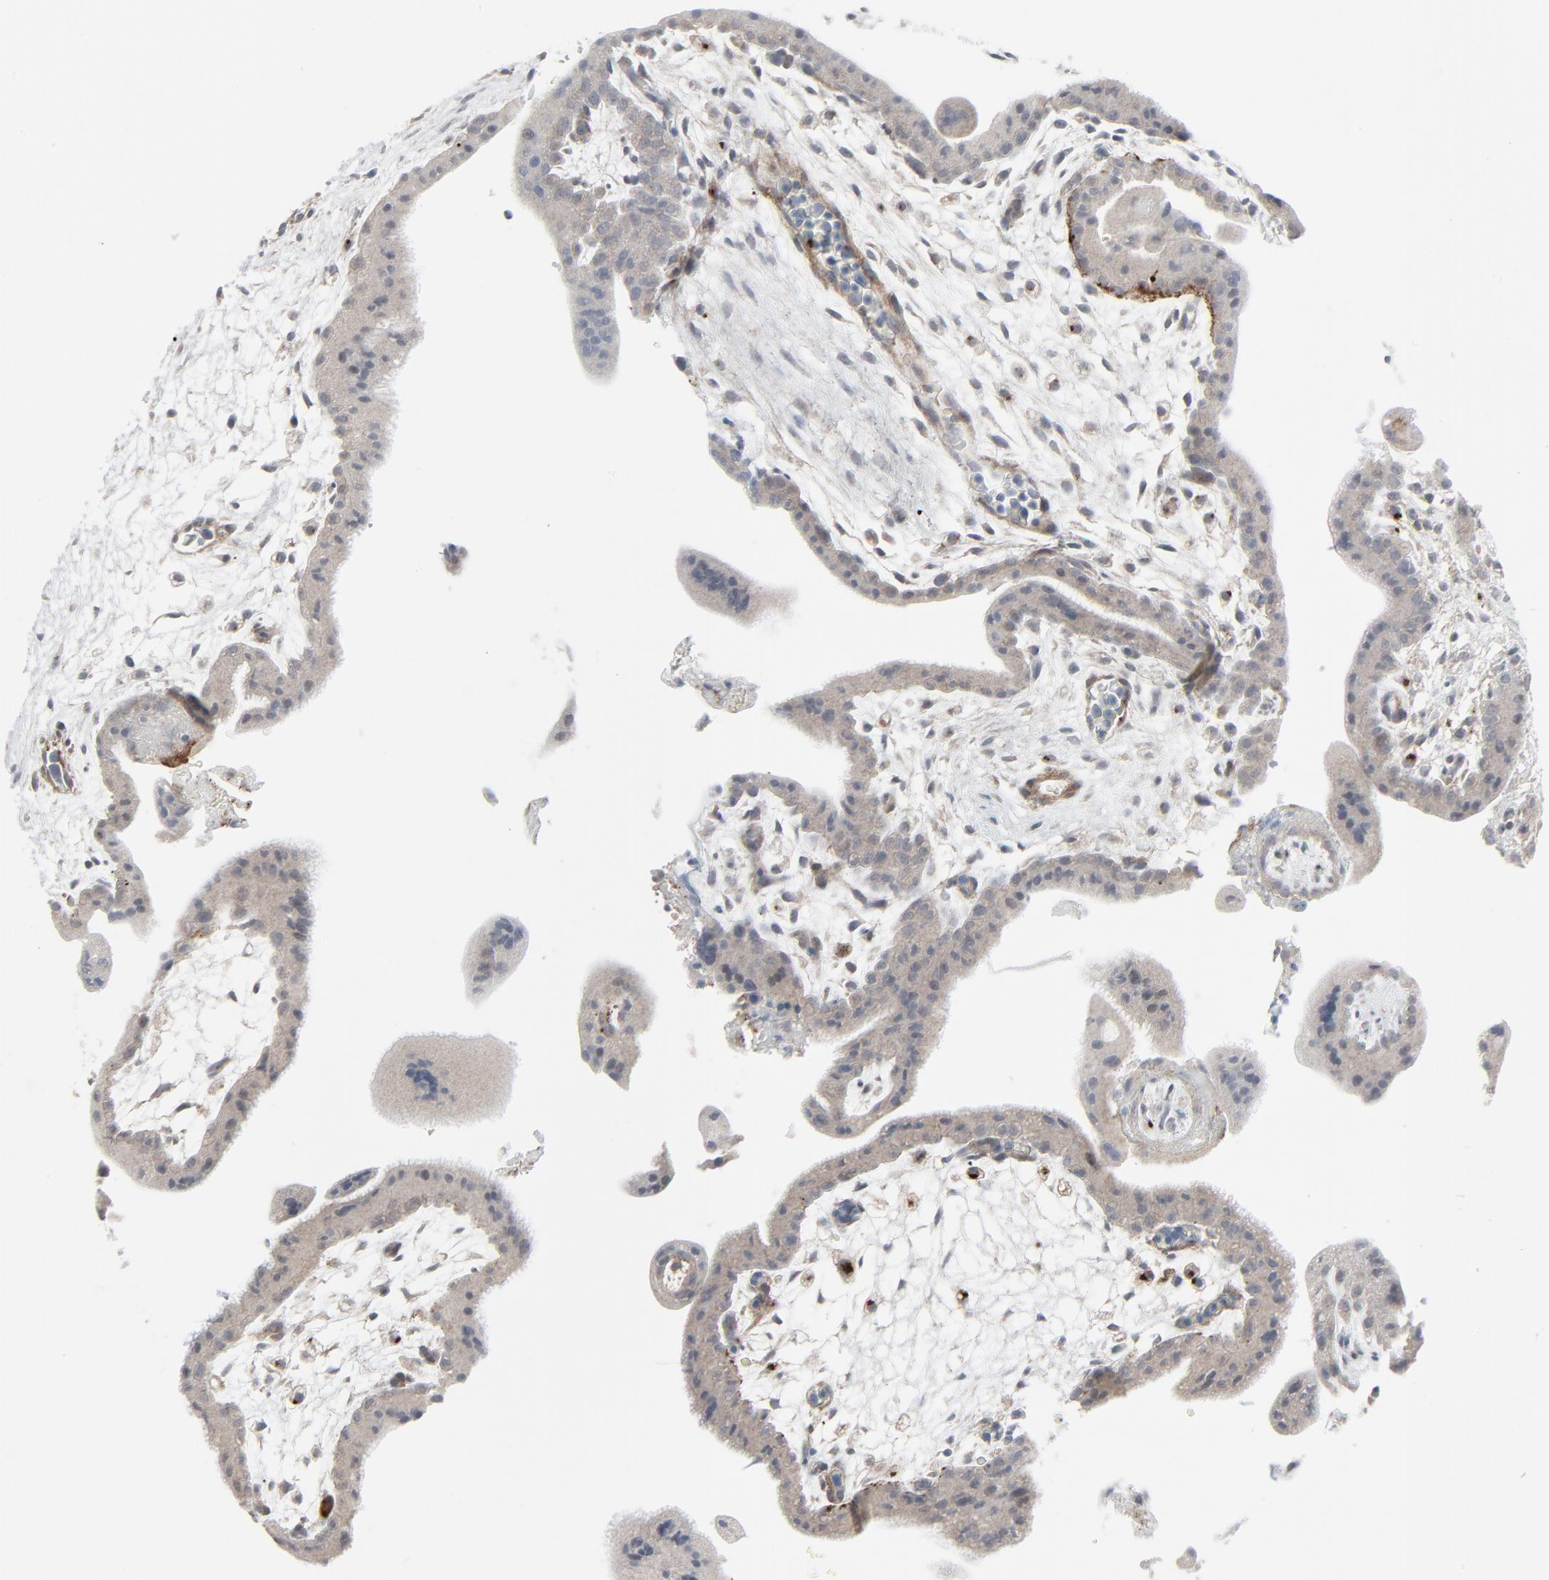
{"staining": {"intensity": "weak", "quantity": ">75%", "location": "cytoplasmic/membranous"}, "tissue": "placenta", "cell_type": "Trophoblastic cells", "image_type": "normal", "snomed": [{"axis": "morphology", "description": "Normal tissue, NOS"}, {"axis": "topography", "description": "Placenta"}], "caption": "A photomicrograph of human placenta stained for a protein displays weak cytoplasmic/membranous brown staining in trophoblastic cells. (IHC, brightfield microscopy, high magnification).", "gene": "NEUROD1", "patient": {"sex": "female", "age": 35}}